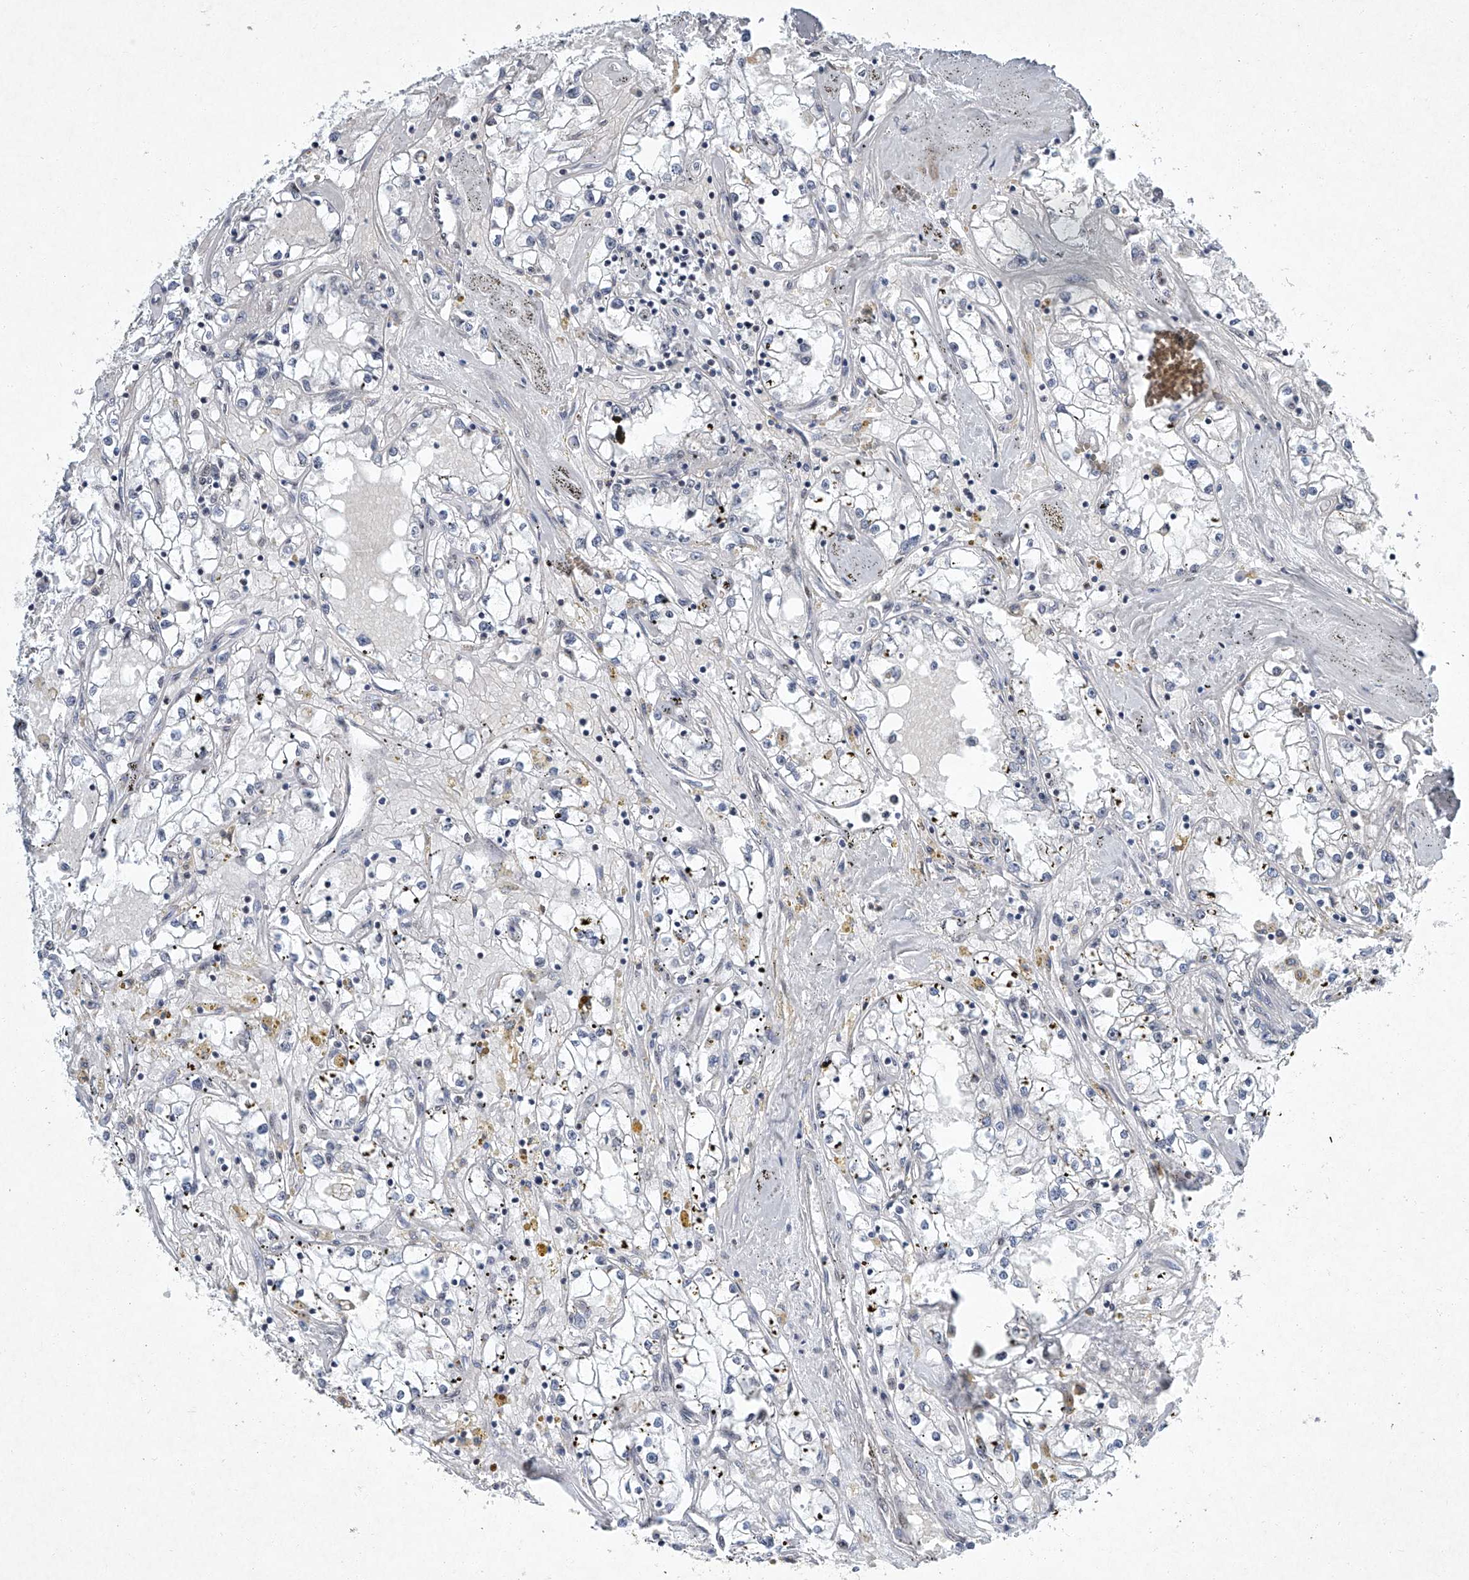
{"staining": {"intensity": "negative", "quantity": "none", "location": "none"}, "tissue": "renal cancer", "cell_type": "Tumor cells", "image_type": "cancer", "snomed": [{"axis": "morphology", "description": "Adenocarcinoma, NOS"}, {"axis": "topography", "description": "Kidney"}], "caption": "Immunohistochemistry (IHC) histopathology image of human renal cancer stained for a protein (brown), which shows no staining in tumor cells.", "gene": "TFDP1", "patient": {"sex": "male", "age": 56}}